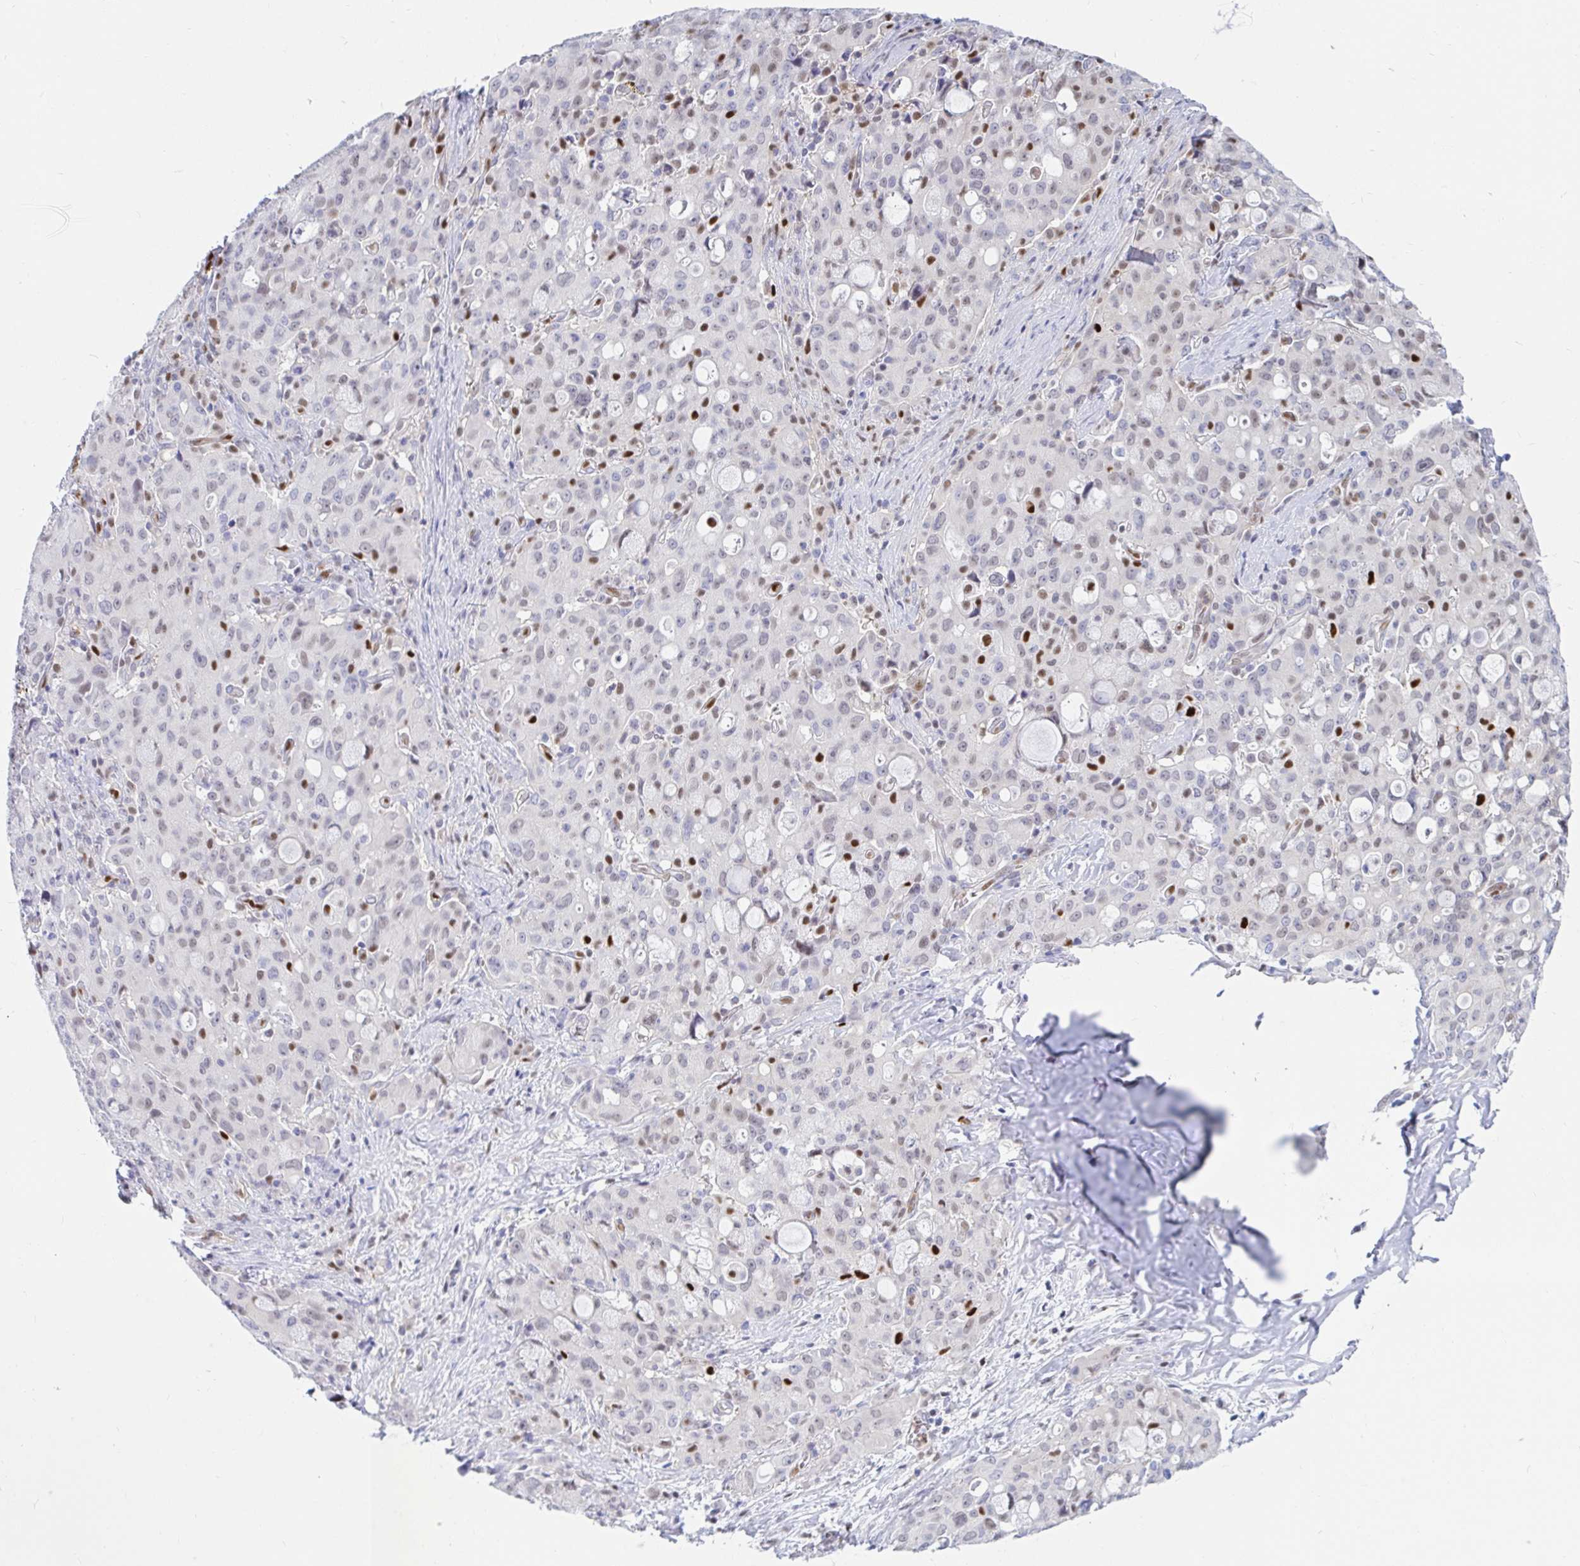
{"staining": {"intensity": "moderate", "quantity": "<25%", "location": "nuclear"}, "tissue": "lung cancer", "cell_type": "Tumor cells", "image_type": "cancer", "snomed": [{"axis": "morphology", "description": "Adenocarcinoma, NOS"}, {"axis": "topography", "description": "Lung"}], "caption": "DAB immunohistochemical staining of lung cancer (adenocarcinoma) displays moderate nuclear protein expression in approximately <25% of tumor cells. (brown staining indicates protein expression, while blue staining denotes nuclei).", "gene": "HINFP", "patient": {"sex": "female", "age": 44}}